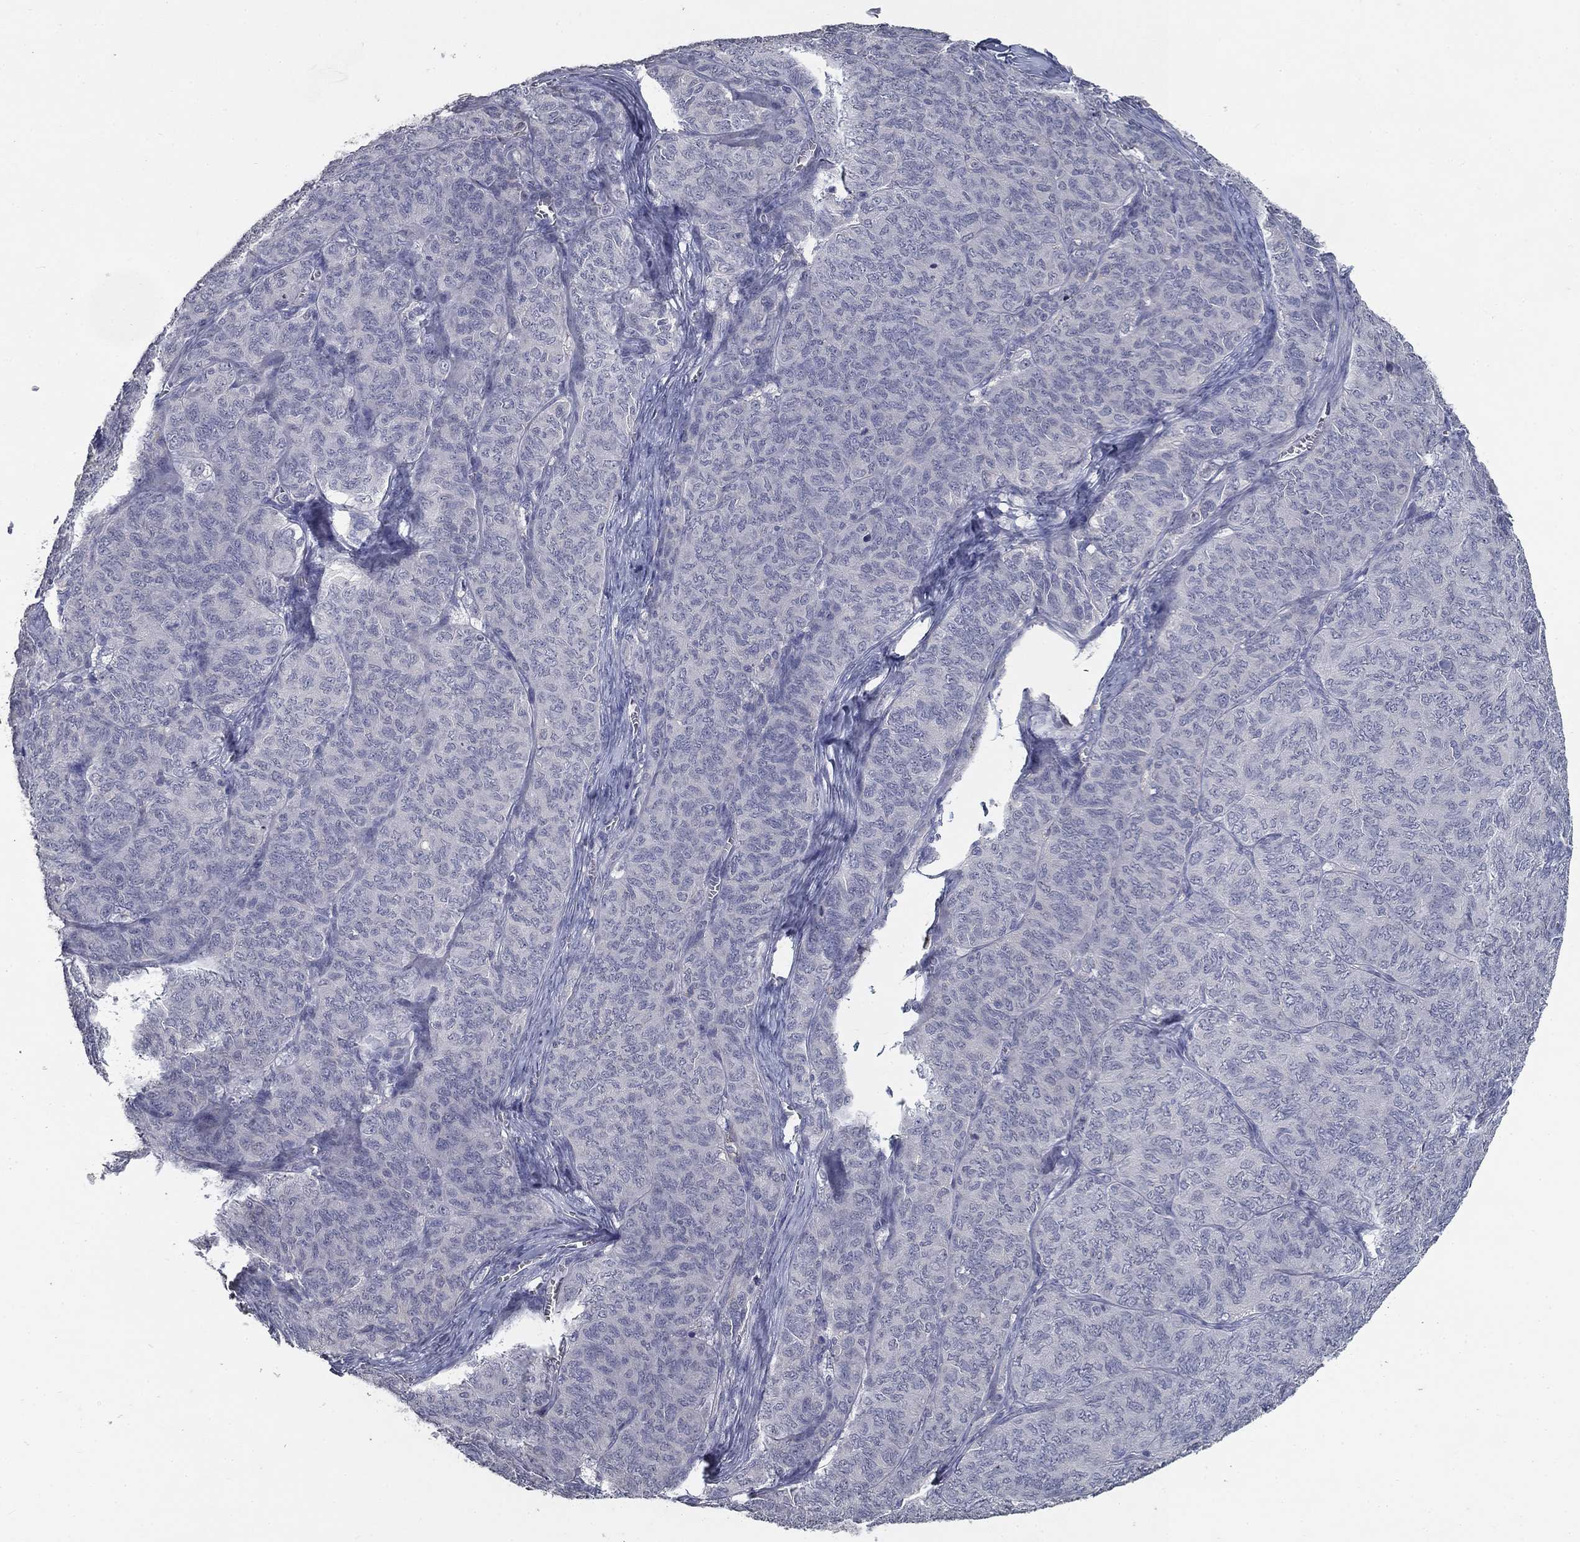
{"staining": {"intensity": "negative", "quantity": "none", "location": "none"}, "tissue": "ovarian cancer", "cell_type": "Tumor cells", "image_type": "cancer", "snomed": [{"axis": "morphology", "description": "Carcinoma, endometroid"}, {"axis": "topography", "description": "Ovary"}], "caption": "DAB (3,3'-diaminobenzidine) immunohistochemical staining of human endometroid carcinoma (ovarian) reveals no significant expression in tumor cells. Brightfield microscopy of IHC stained with DAB (3,3'-diaminobenzidine) (brown) and hematoxylin (blue), captured at high magnification.", "gene": "CD274", "patient": {"sex": "female", "age": 80}}